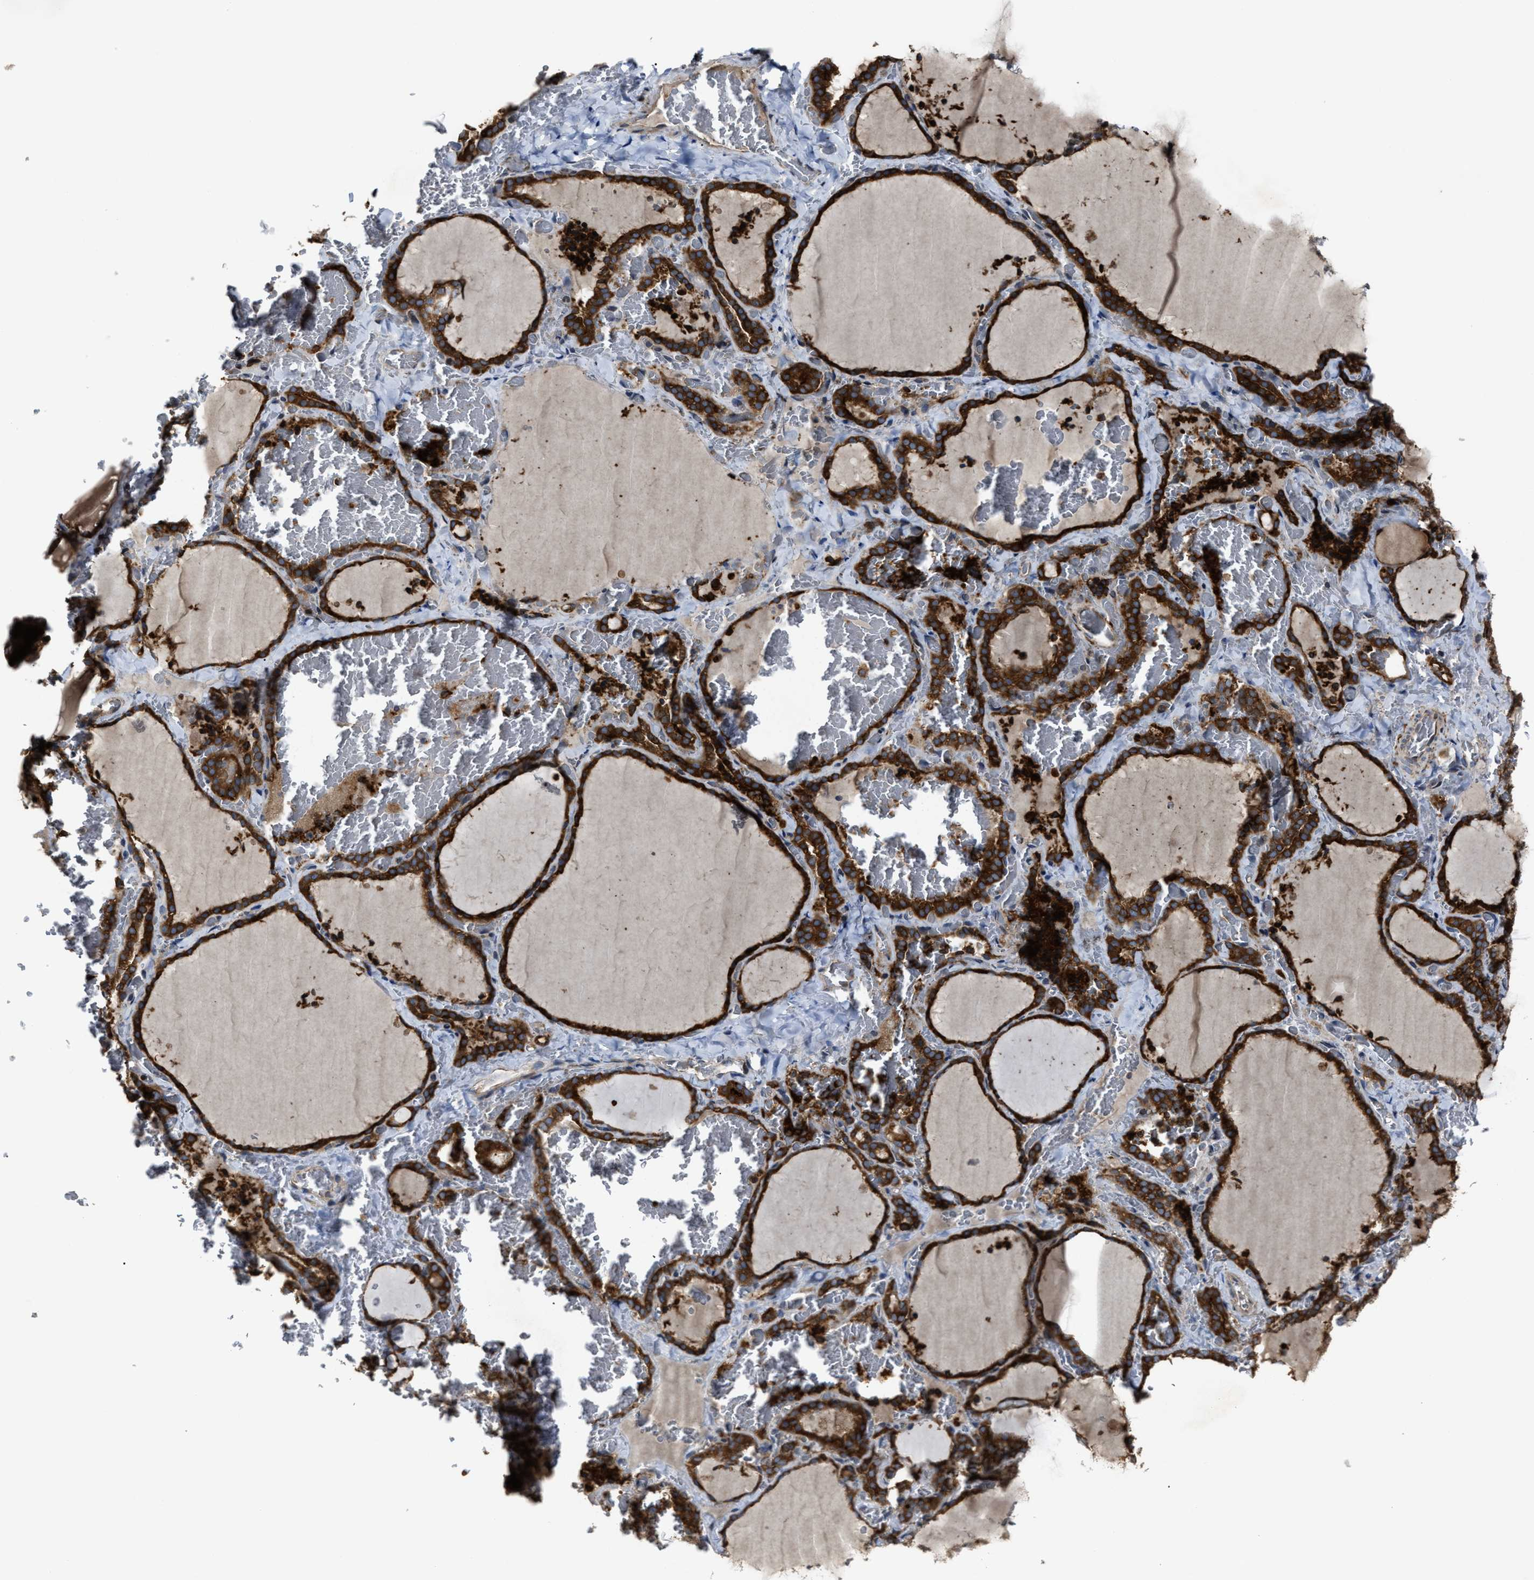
{"staining": {"intensity": "strong", "quantity": ">75%", "location": "cytoplasmic/membranous"}, "tissue": "thyroid gland", "cell_type": "Glandular cells", "image_type": "normal", "snomed": [{"axis": "morphology", "description": "Normal tissue, NOS"}, {"axis": "topography", "description": "Thyroid gland"}], "caption": "Protein staining of unremarkable thyroid gland demonstrates strong cytoplasmic/membranous expression in approximately >75% of glandular cells.", "gene": "PASK", "patient": {"sex": "female", "age": 22}}